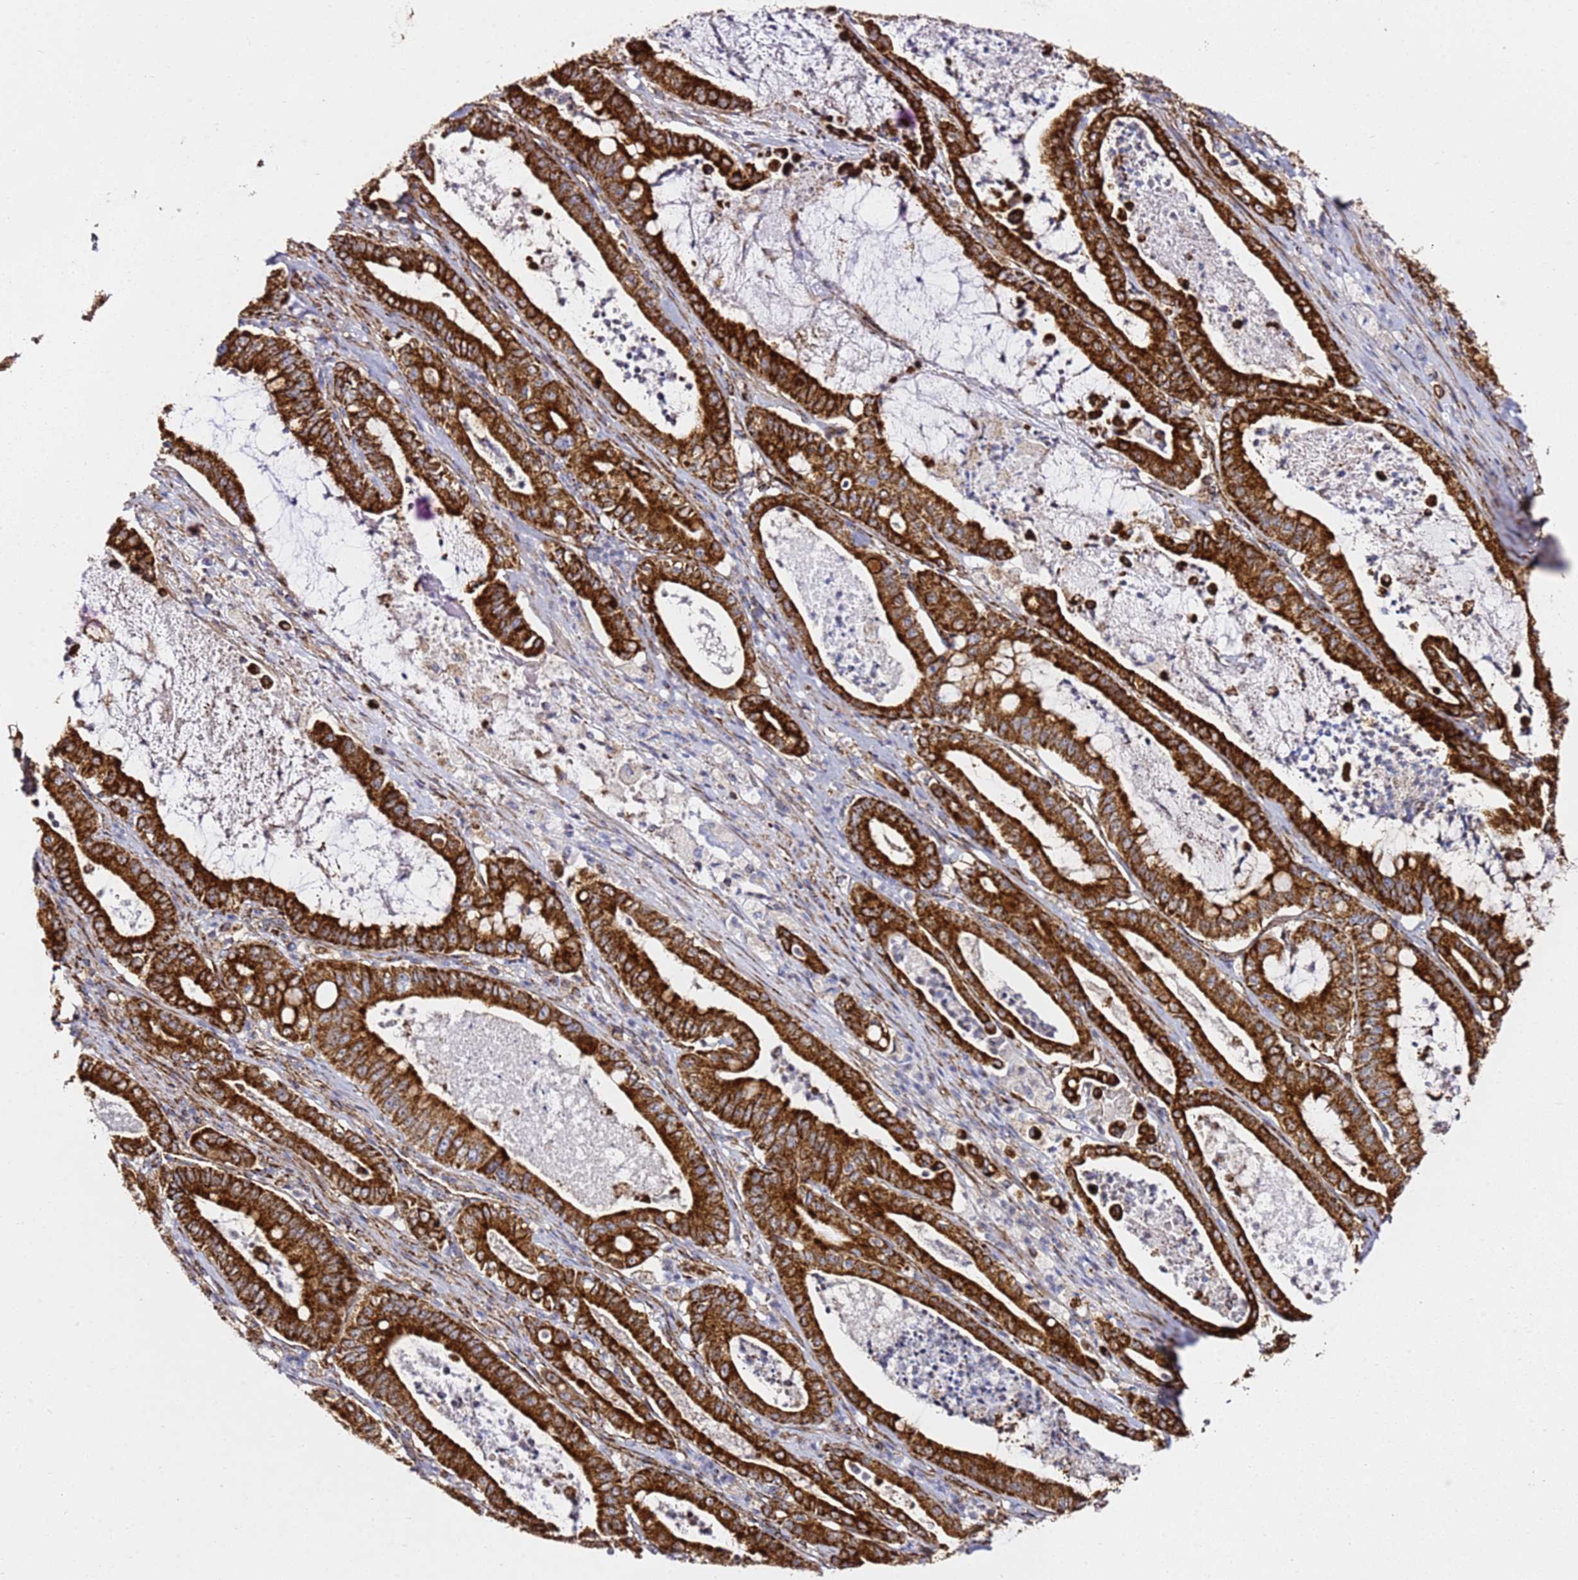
{"staining": {"intensity": "strong", "quantity": ">75%", "location": "cytoplasmic/membranous"}, "tissue": "pancreatic cancer", "cell_type": "Tumor cells", "image_type": "cancer", "snomed": [{"axis": "morphology", "description": "Adenocarcinoma, NOS"}, {"axis": "topography", "description": "Pancreas"}], "caption": "Immunohistochemical staining of human pancreatic cancer displays high levels of strong cytoplasmic/membranous positivity in approximately >75% of tumor cells.", "gene": "NDUFA3", "patient": {"sex": "male", "age": 71}}